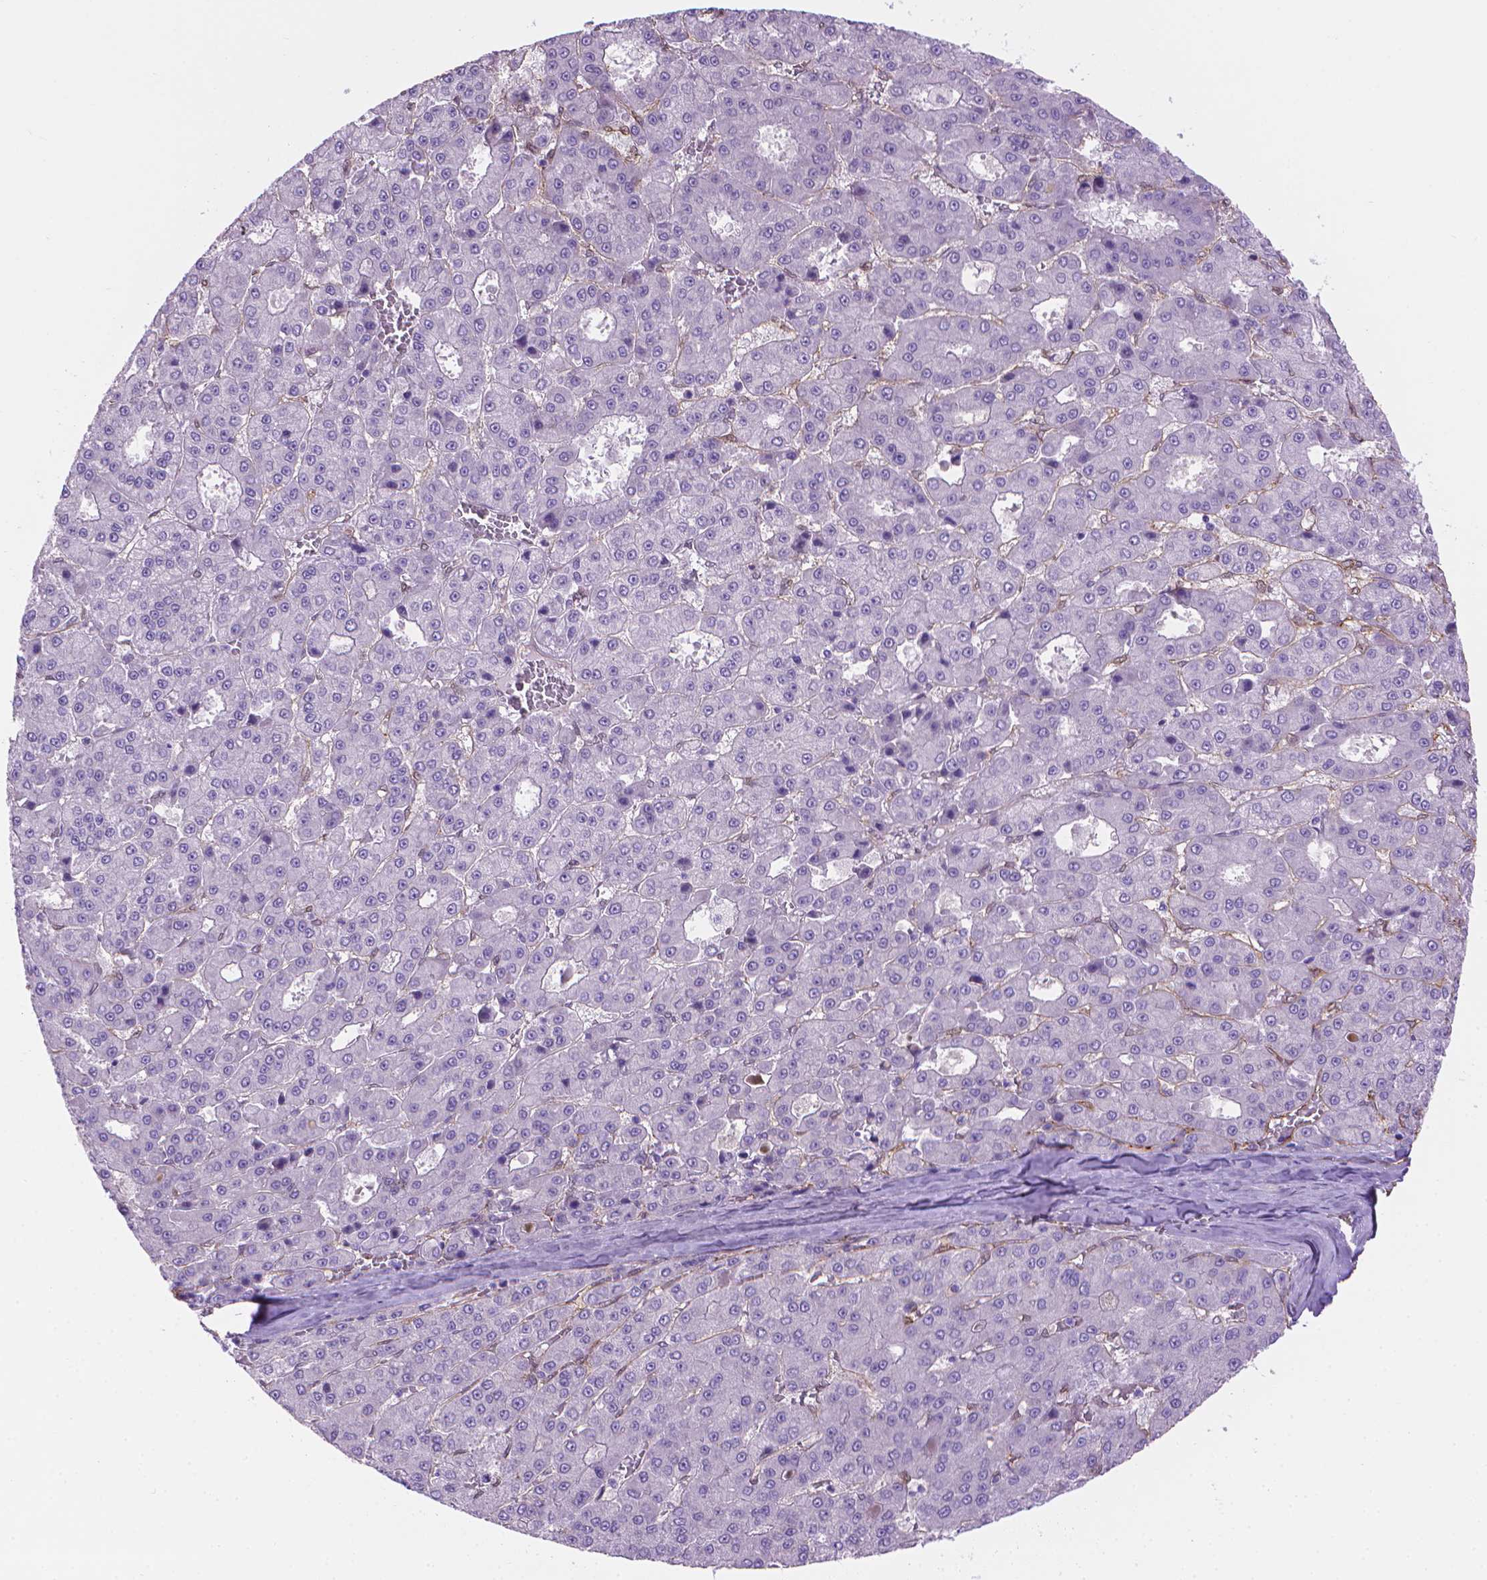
{"staining": {"intensity": "negative", "quantity": "none", "location": "none"}, "tissue": "liver cancer", "cell_type": "Tumor cells", "image_type": "cancer", "snomed": [{"axis": "morphology", "description": "Carcinoma, Hepatocellular, NOS"}, {"axis": "topography", "description": "Liver"}], "caption": "The micrograph demonstrates no staining of tumor cells in liver cancer (hepatocellular carcinoma).", "gene": "CLIC4", "patient": {"sex": "male", "age": 70}}